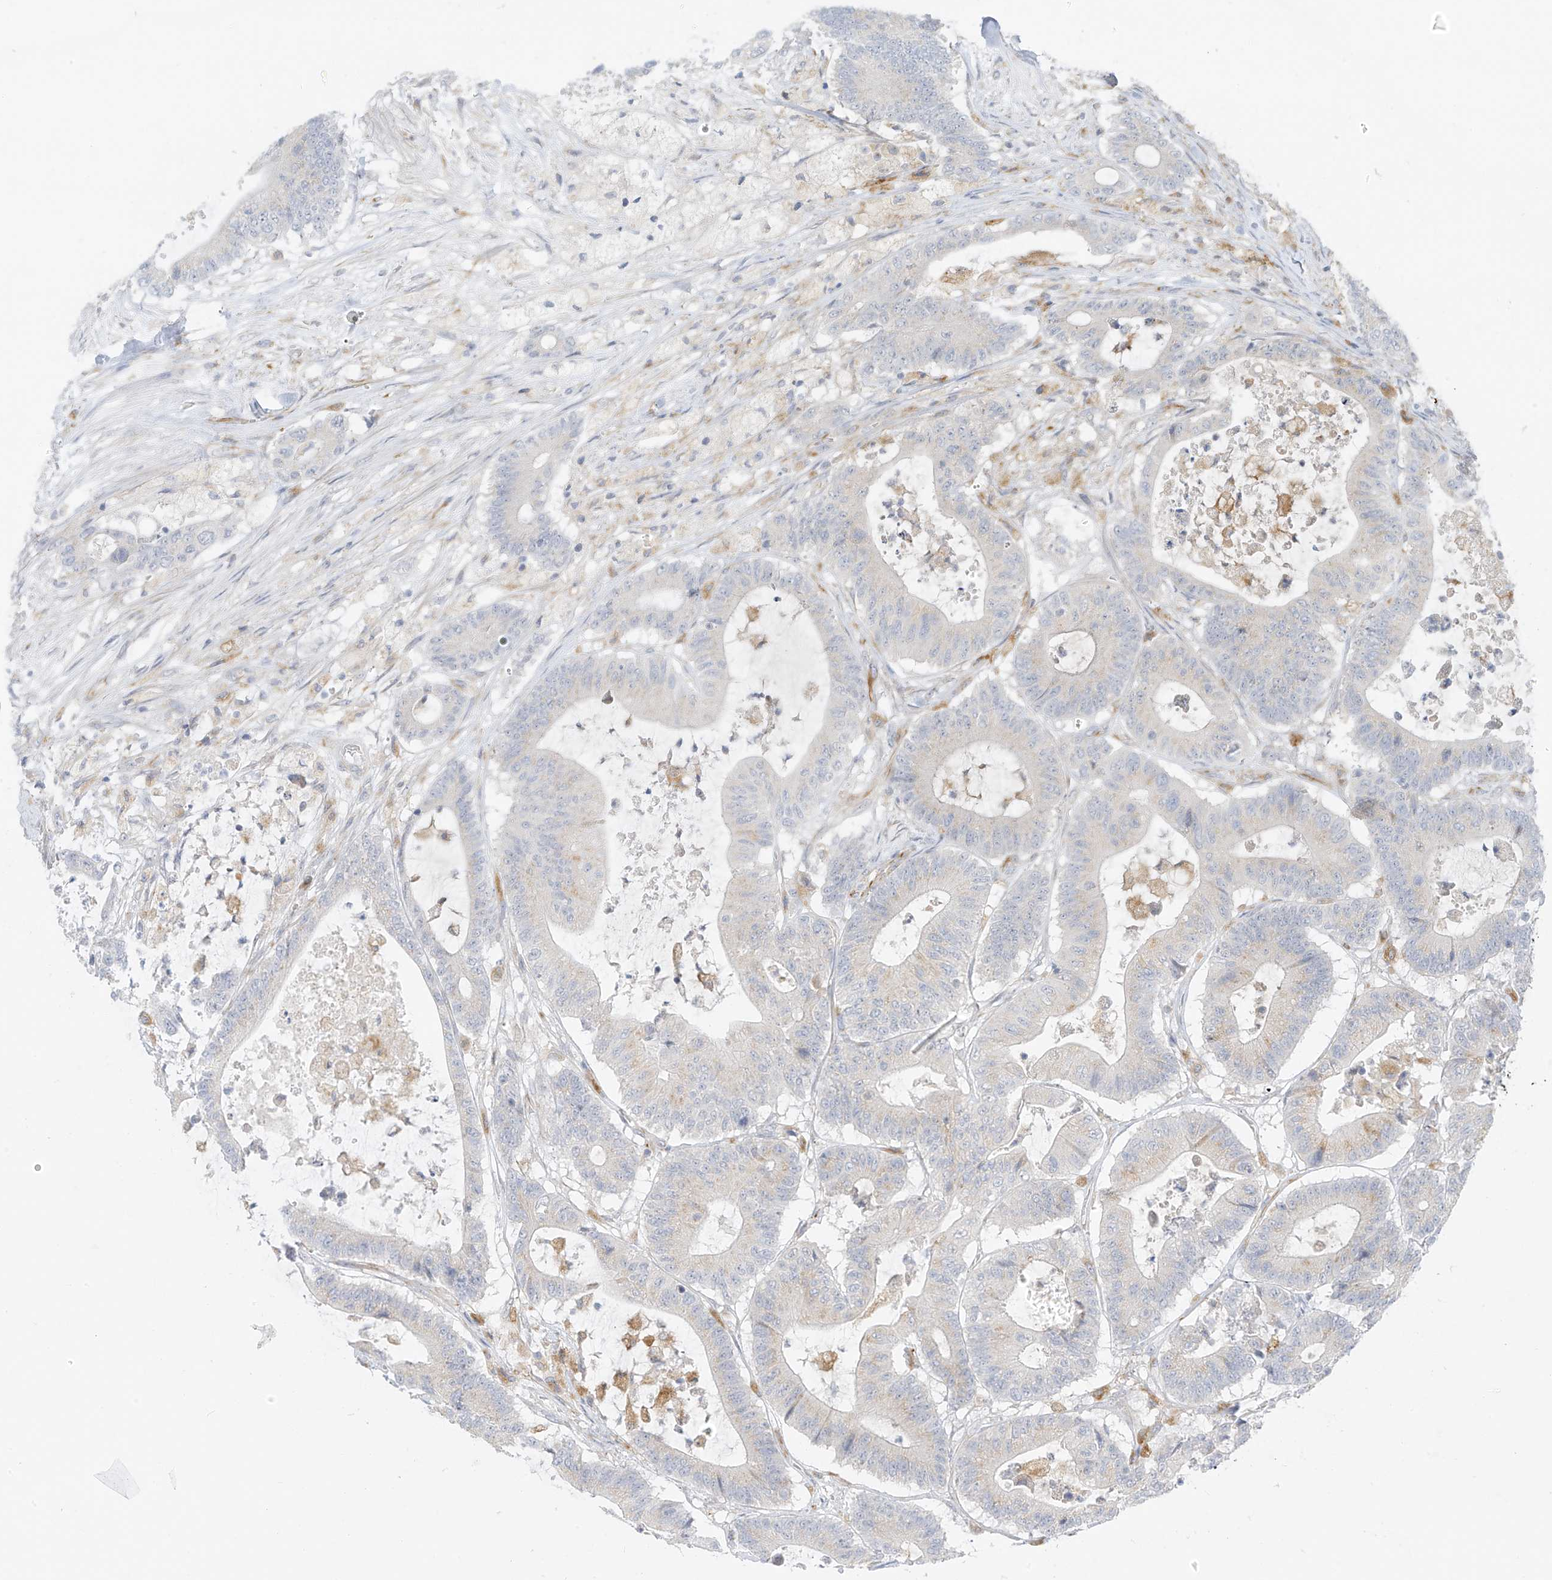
{"staining": {"intensity": "negative", "quantity": "none", "location": "none"}, "tissue": "colorectal cancer", "cell_type": "Tumor cells", "image_type": "cancer", "snomed": [{"axis": "morphology", "description": "Adenocarcinoma, NOS"}, {"axis": "topography", "description": "Colon"}], "caption": "This histopathology image is of colorectal cancer stained with immunohistochemistry (IHC) to label a protein in brown with the nuclei are counter-stained blue. There is no expression in tumor cells. The staining is performed using DAB brown chromogen with nuclei counter-stained in using hematoxylin.", "gene": "HS6ST2", "patient": {"sex": "female", "age": 84}}